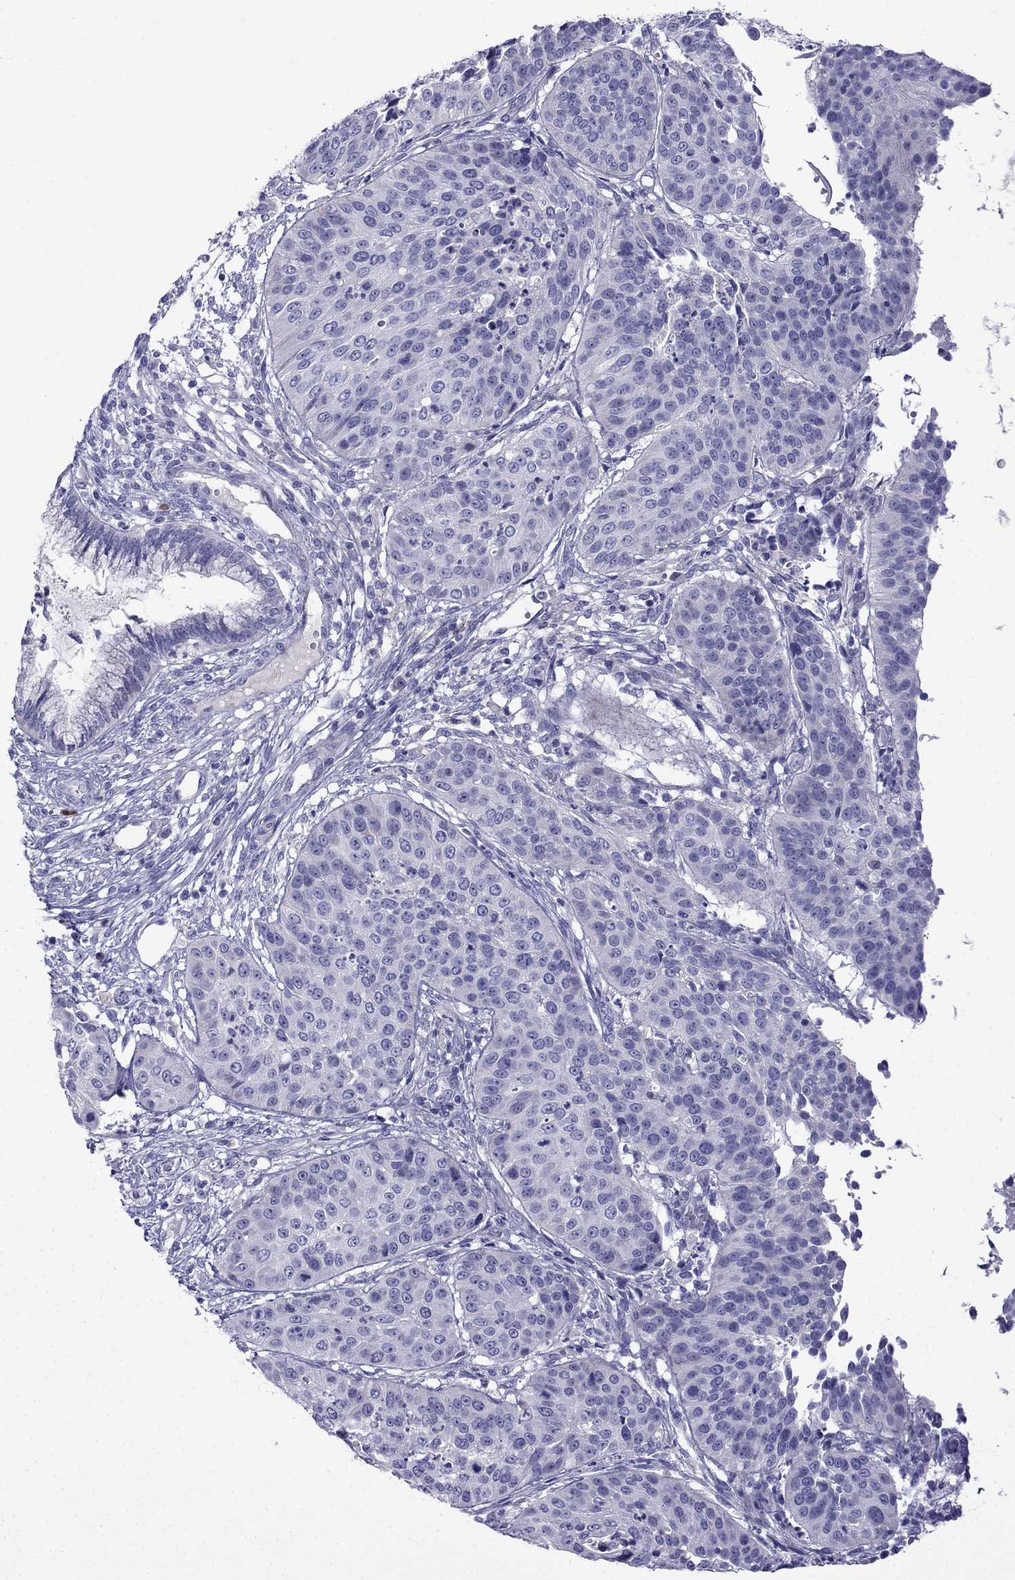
{"staining": {"intensity": "negative", "quantity": "none", "location": "none"}, "tissue": "cervical cancer", "cell_type": "Tumor cells", "image_type": "cancer", "snomed": [{"axis": "morphology", "description": "Normal tissue, NOS"}, {"axis": "morphology", "description": "Squamous cell carcinoma, NOS"}, {"axis": "topography", "description": "Cervix"}], "caption": "Human cervical cancer (squamous cell carcinoma) stained for a protein using immunohistochemistry exhibits no staining in tumor cells.", "gene": "PATE1", "patient": {"sex": "female", "age": 39}}